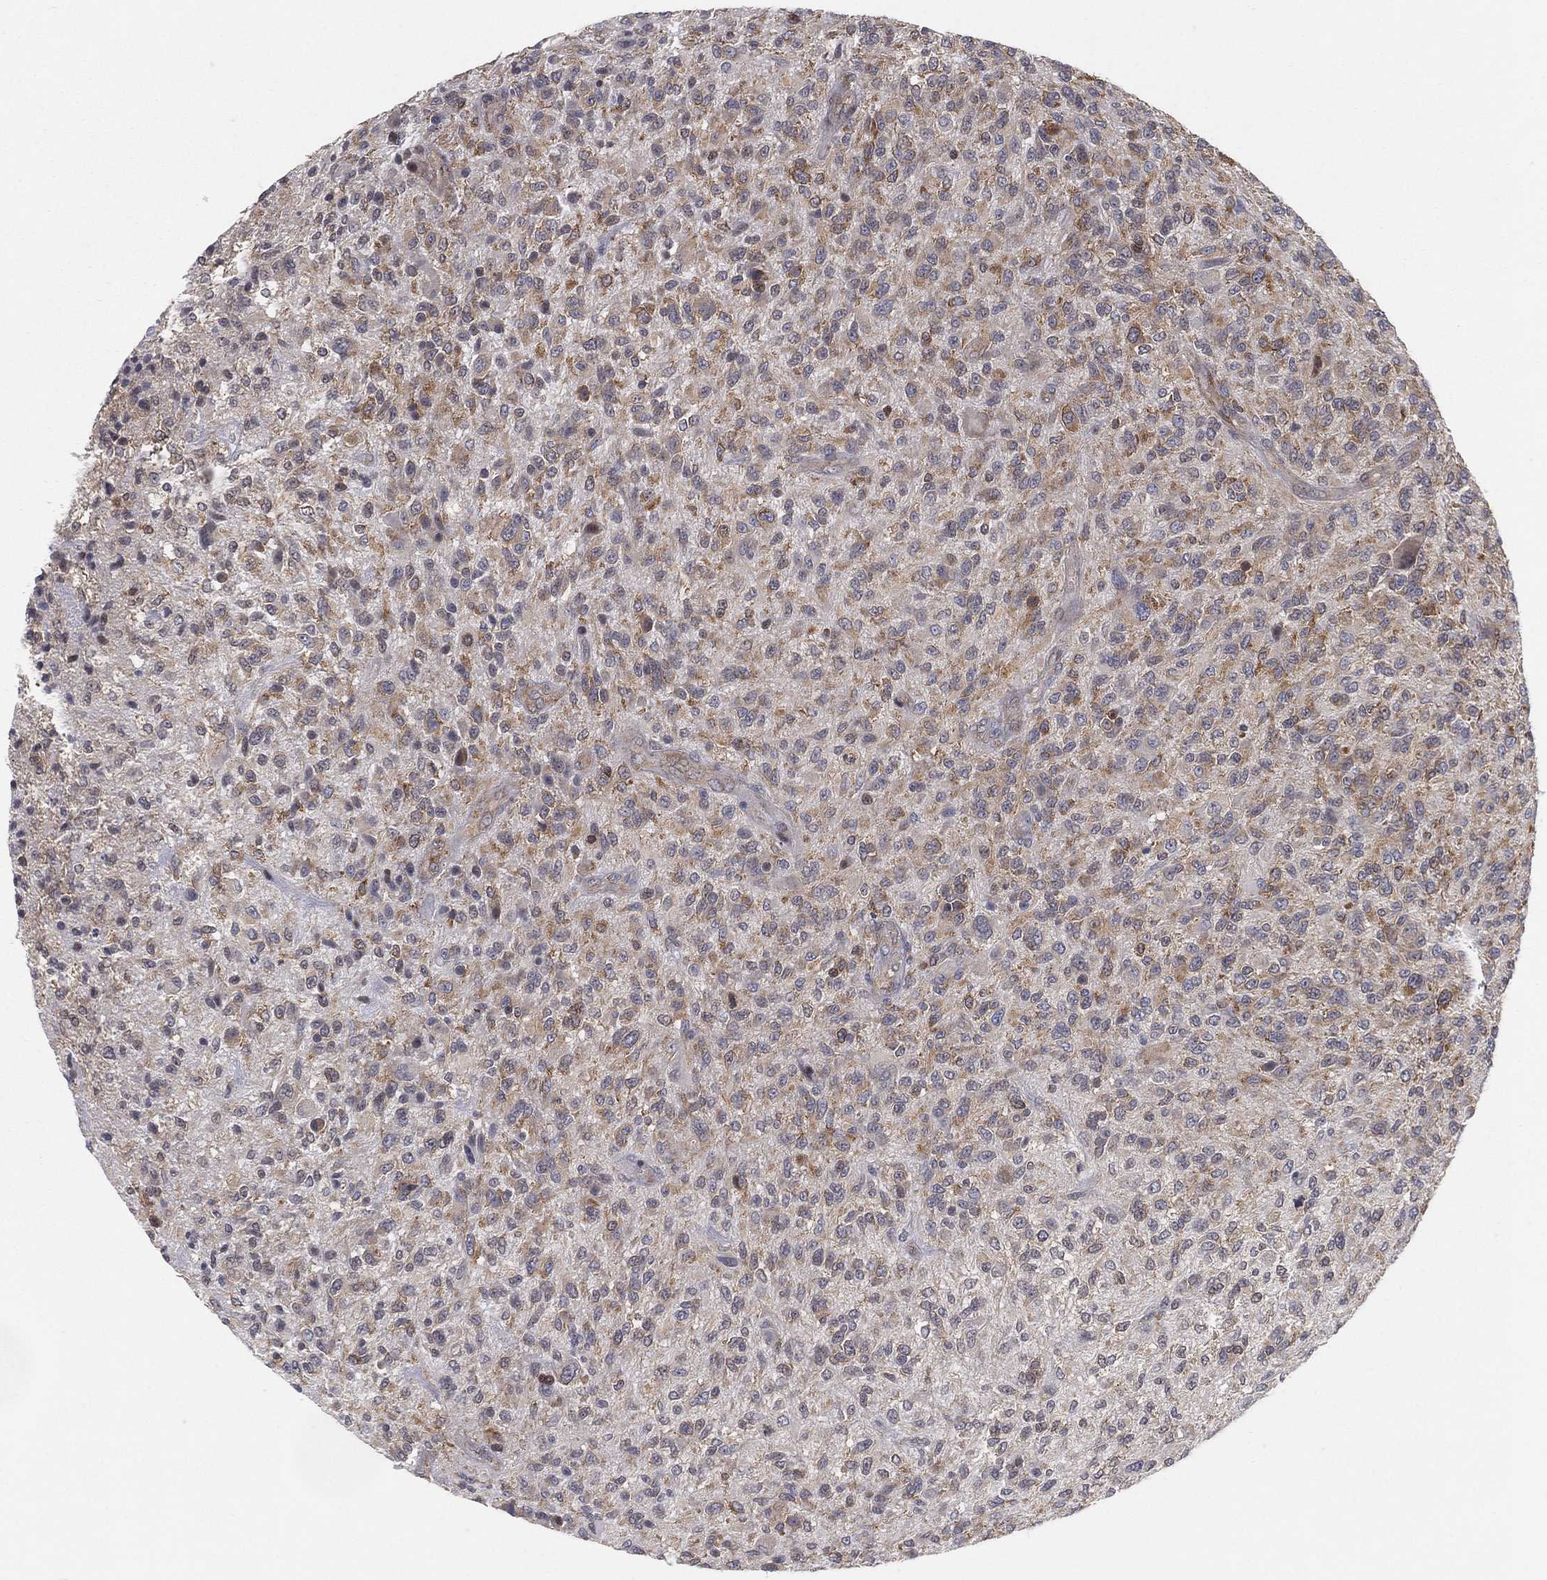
{"staining": {"intensity": "weak", "quantity": "25%-75%", "location": "cytoplasmic/membranous"}, "tissue": "glioma", "cell_type": "Tumor cells", "image_type": "cancer", "snomed": [{"axis": "morphology", "description": "Glioma, malignant, High grade"}, {"axis": "topography", "description": "Brain"}], "caption": "Immunohistochemistry (IHC) histopathology image of human malignant glioma (high-grade) stained for a protein (brown), which reveals low levels of weak cytoplasmic/membranous positivity in about 25%-75% of tumor cells.", "gene": "TMTC4", "patient": {"sex": "male", "age": 47}}